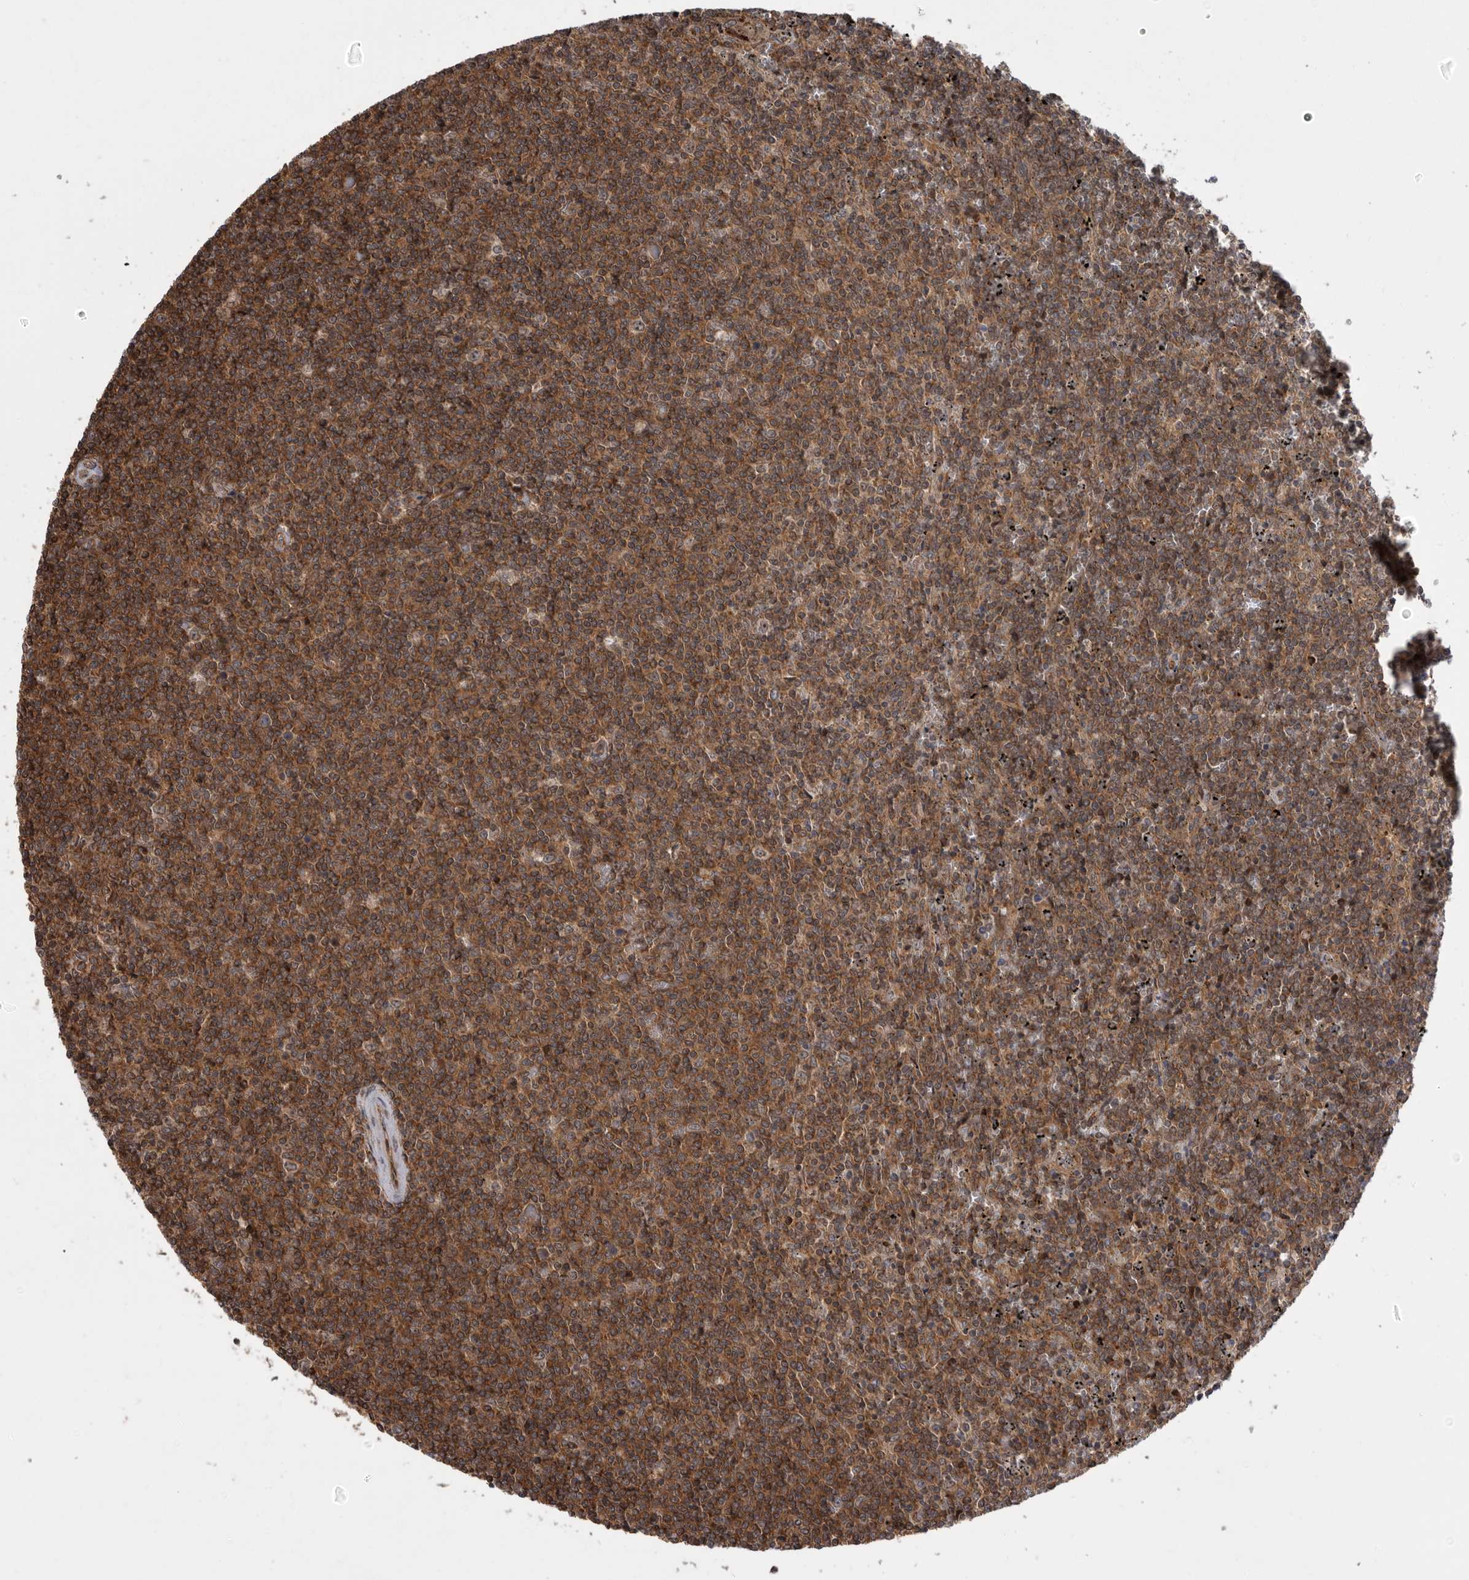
{"staining": {"intensity": "moderate", "quantity": ">75%", "location": "cytoplasmic/membranous"}, "tissue": "lymphoma", "cell_type": "Tumor cells", "image_type": "cancer", "snomed": [{"axis": "morphology", "description": "Malignant lymphoma, non-Hodgkin's type, Low grade"}, {"axis": "topography", "description": "Spleen"}], "caption": "Low-grade malignant lymphoma, non-Hodgkin's type stained for a protein displays moderate cytoplasmic/membranous positivity in tumor cells.", "gene": "DHDDS", "patient": {"sex": "female", "age": 50}}